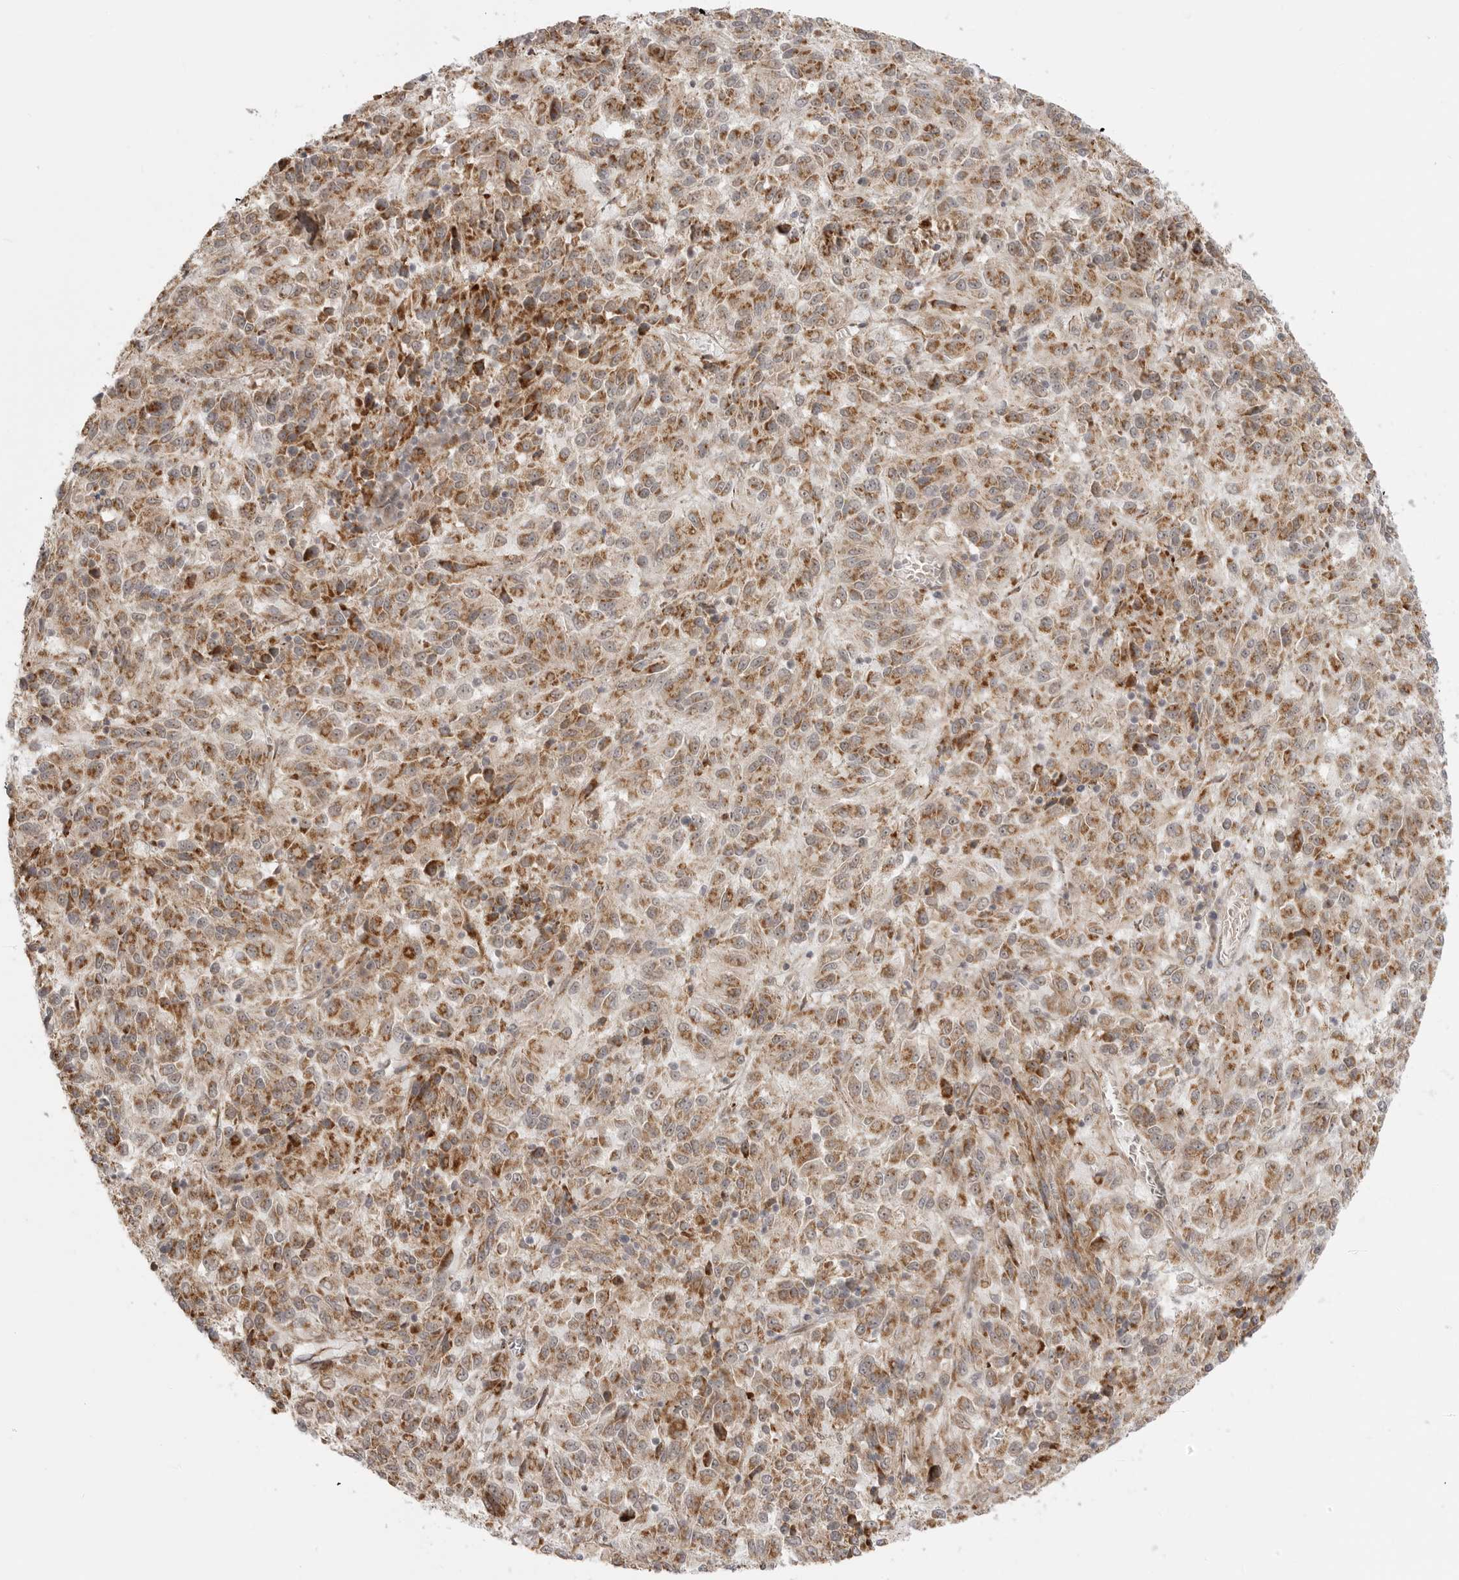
{"staining": {"intensity": "moderate", "quantity": ">75%", "location": "cytoplasmic/membranous"}, "tissue": "melanoma", "cell_type": "Tumor cells", "image_type": "cancer", "snomed": [{"axis": "morphology", "description": "Malignant melanoma, Metastatic site"}, {"axis": "topography", "description": "Lung"}], "caption": "Immunohistochemical staining of malignant melanoma (metastatic site) demonstrates medium levels of moderate cytoplasmic/membranous expression in about >75% of tumor cells.", "gene": "KALRN", "patient": {"sex": "male", "age": 64}}